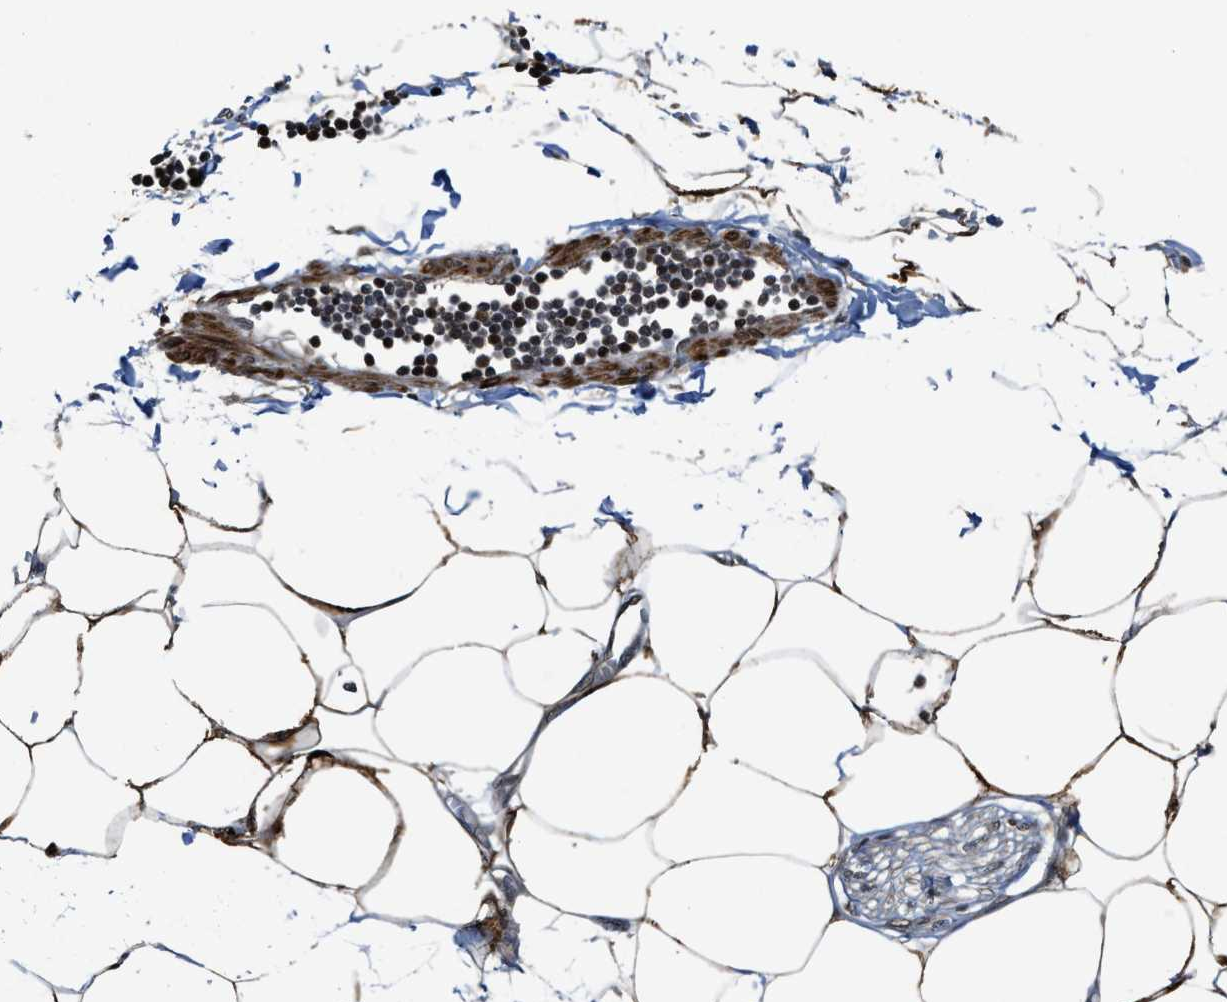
{"staining": {"intensity": "moderate", "quantity": ">75%", "location": "nuclear"}, "tissue": "adipose tissue", "cell_type": "Adipocytes", "image_type": "normal", "snomed": [{"axis": "morphology", "description": "Normal tissue, NOS"}, {"axis": "morphology", "description": "Adenocarcinoma, NOS"}, {"axis": "topography", "description": "Colon"}, {"axis": "topography", "description": "Peripheral nerve tissue"}], "caption": "Protein analysis of benign adipose tissue exhibits moderate nuclear expression in about >75% of adipocytes.", "gene": "ZNF250", "patient": {"sex": "male", "age": 14}}